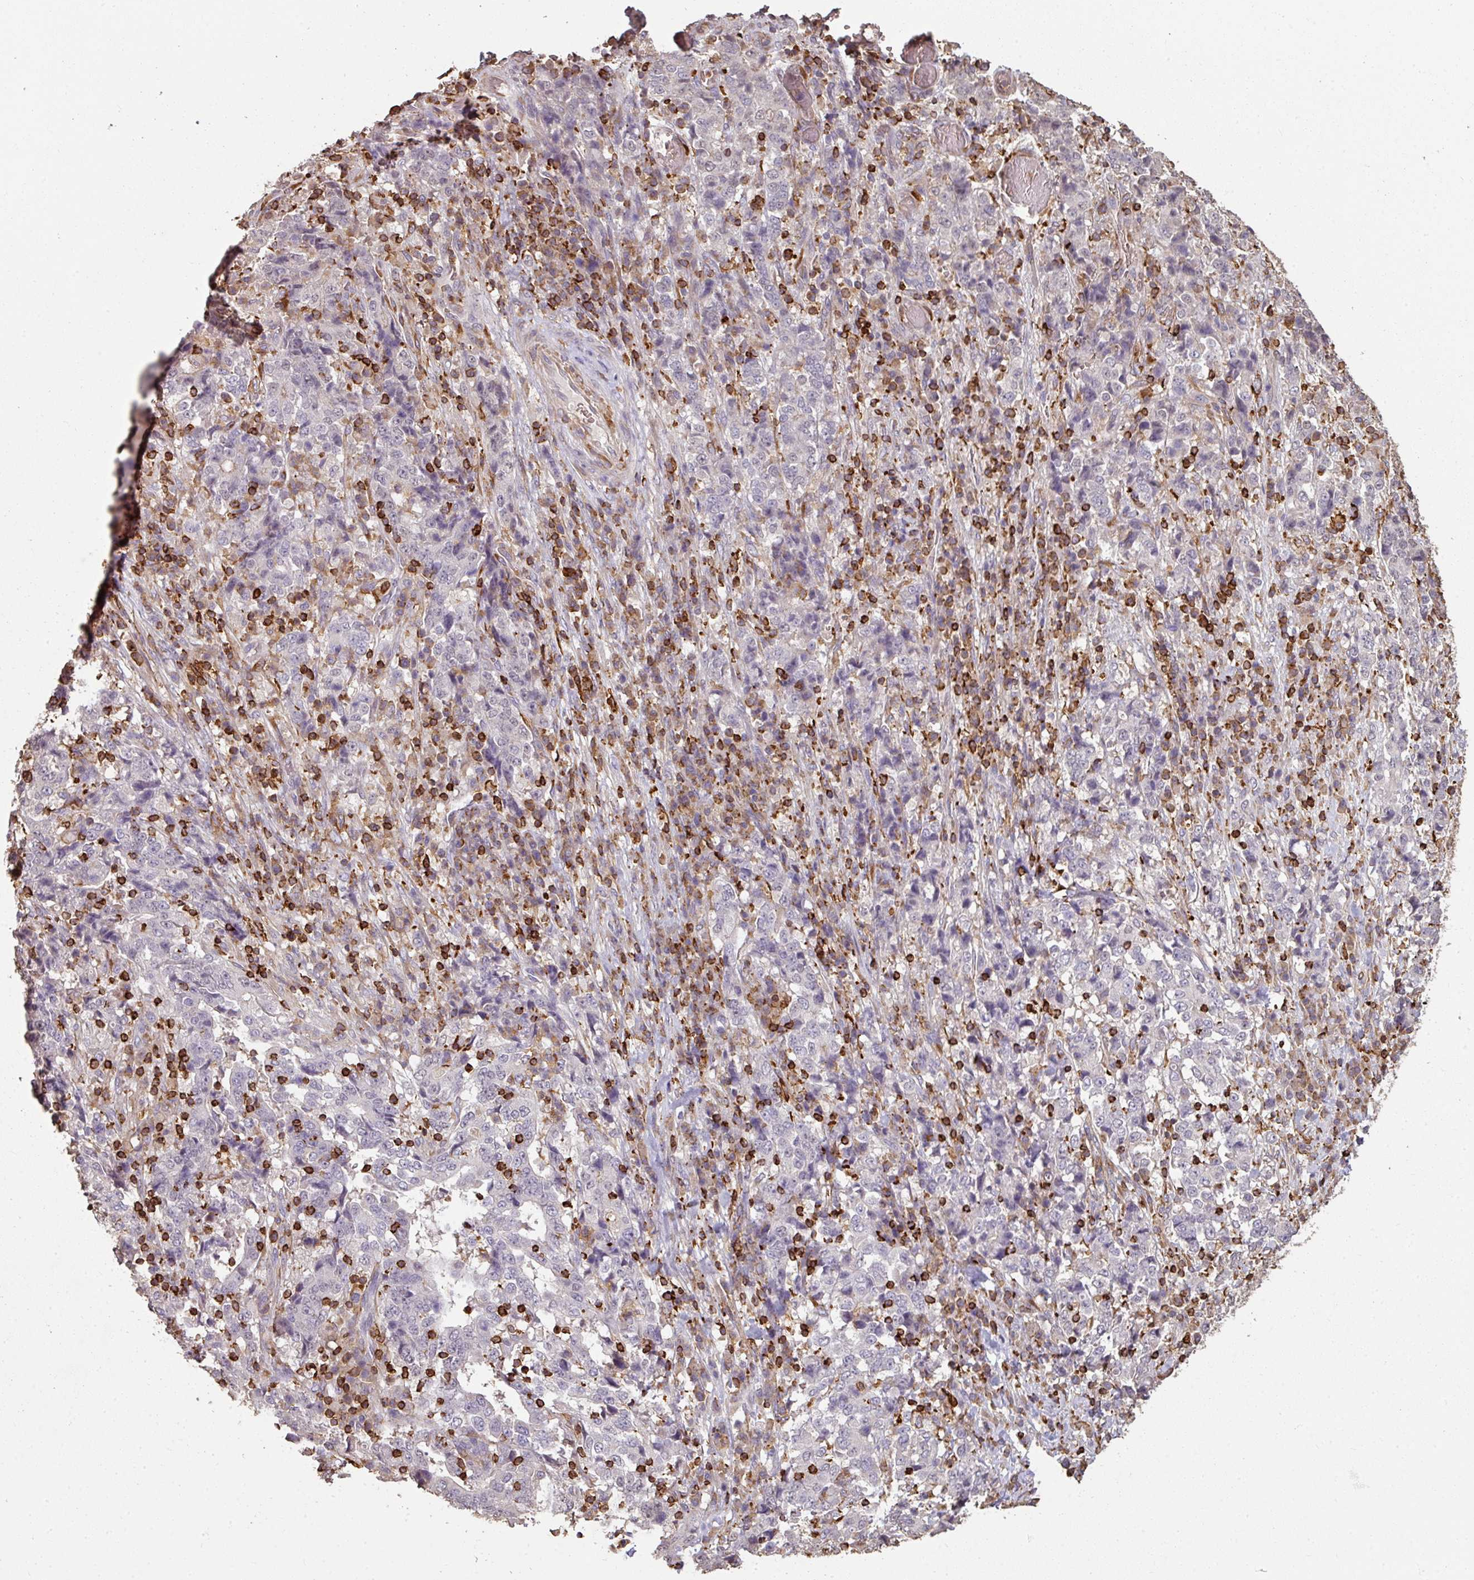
{"staining": {"intensity": "negative", "quantity": "none", "location": "none"}, "tissue": "stomach cancer", "cell_type": "Tumor cells", "image_type": "cancer", "snomed": [{"axis": "morphology", "description": "Normal tissue, NOS"}, {"axis": "morphology", "description": "Adenocarcinoma, NOS"}, {"axis": "topography", "description": "Stomach, upper"}, {"axis": "topography", "description": "Stomach"}], "caption": "This is an immunohistochemistry micrograph of adenocarcinoma (stomach). There is no staining in tumor cells.", "gene": "OLFML2B", "patient": {"sex": "male", "age": 59}}